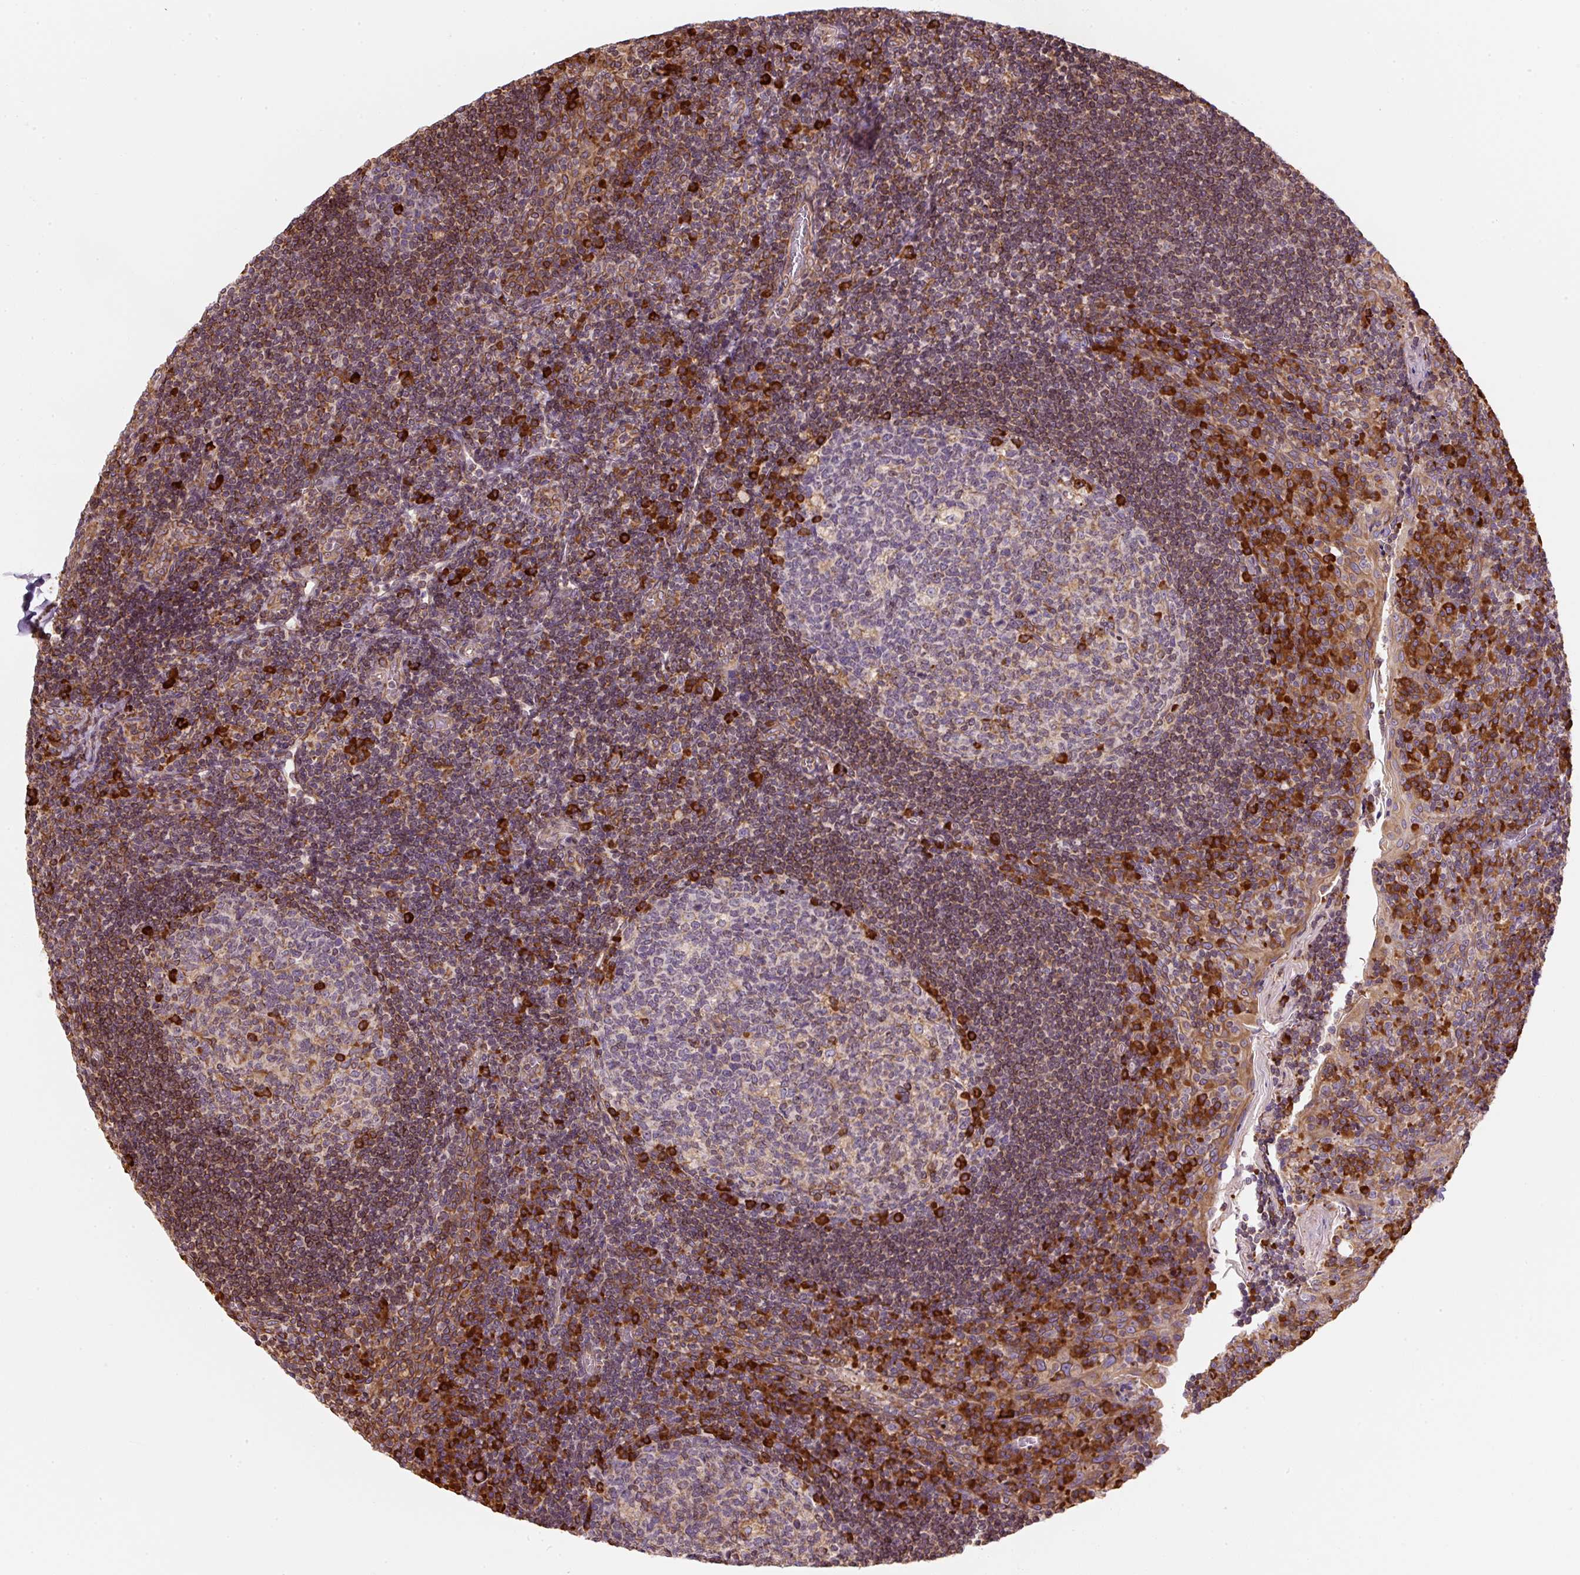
{"staining": {"intensity": "strong", "quantity": "<25%", "location": "cytoplasmic/membranous"}, "tissue": "tonsil", "cell_type": "Germinal center cells", "image_type": "normal", "snomed": [{"axis": "morphology", "description": "Normal tissue, NOS"}, {"axis": "topography", "description": "Tonsil"}], "caption": "Immunohistochemical staining of unremarkable tonsil reveals strong cytoplasmic/membranous protein positivity in approximately <25% of germinal center cells.", "gene": "PRKCSH", "patient": {"sex": "male", "age": 17}}